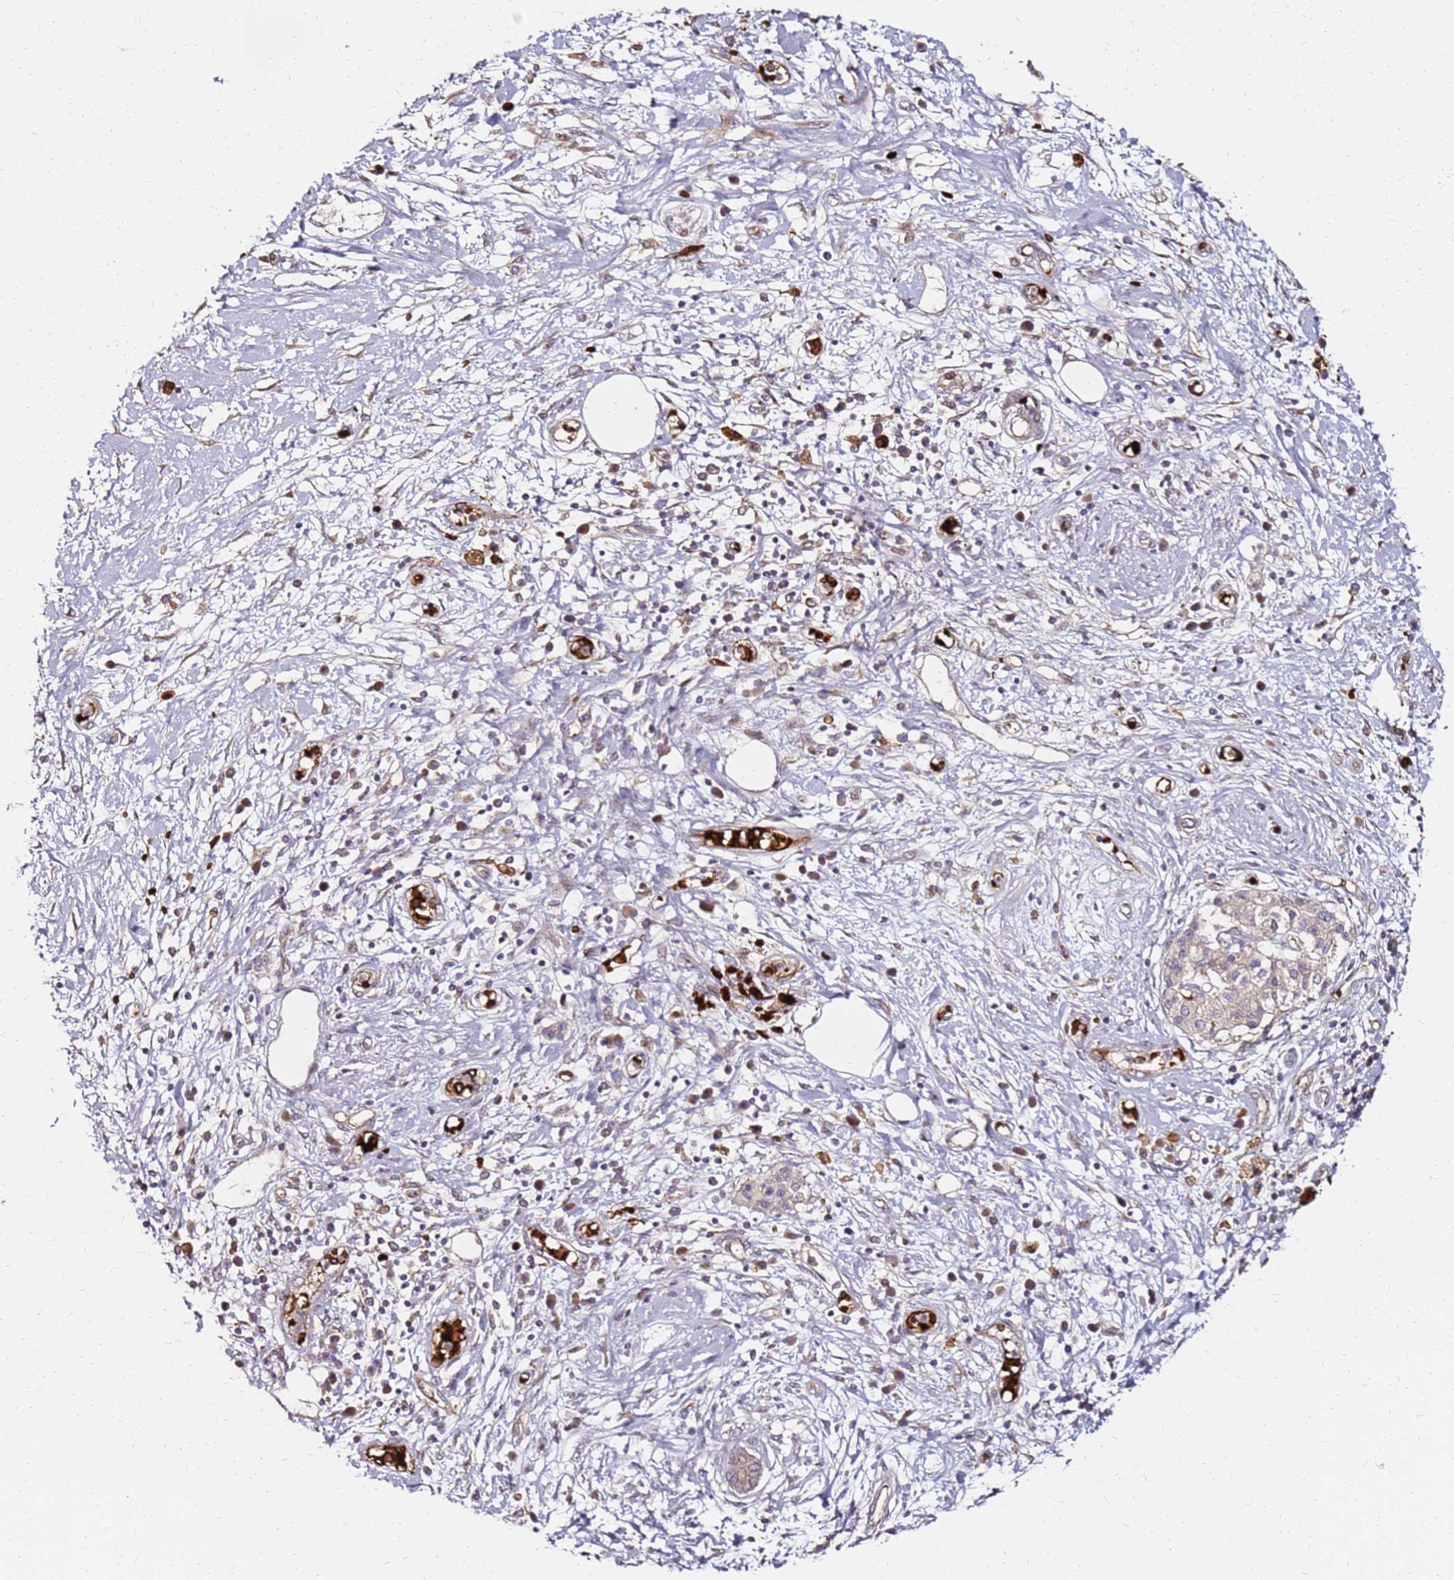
{"staining": {"intensity": "weak", "quantity": "<25%", "location": "cytoplasmic/membranous"}, "tissue": "pancreatic cancer", "cell_type": "Tumor cells", "image_type": "cancer", "snomed": [{"axis": "morphology", "description": "Adenocarcinoma, NOS"}, {"axis": "topography", "description": "Pancreas"}], "caption": "An image of pancreatic cancer (adenocarcinoma) stained for a protein shows no brown staining in tumor cells. (DAB immunohistochemistry visualized using brightfield microscopy, high magnification).", "gene": "RNF11", "patient": {"sex": "female", "age": 56}}